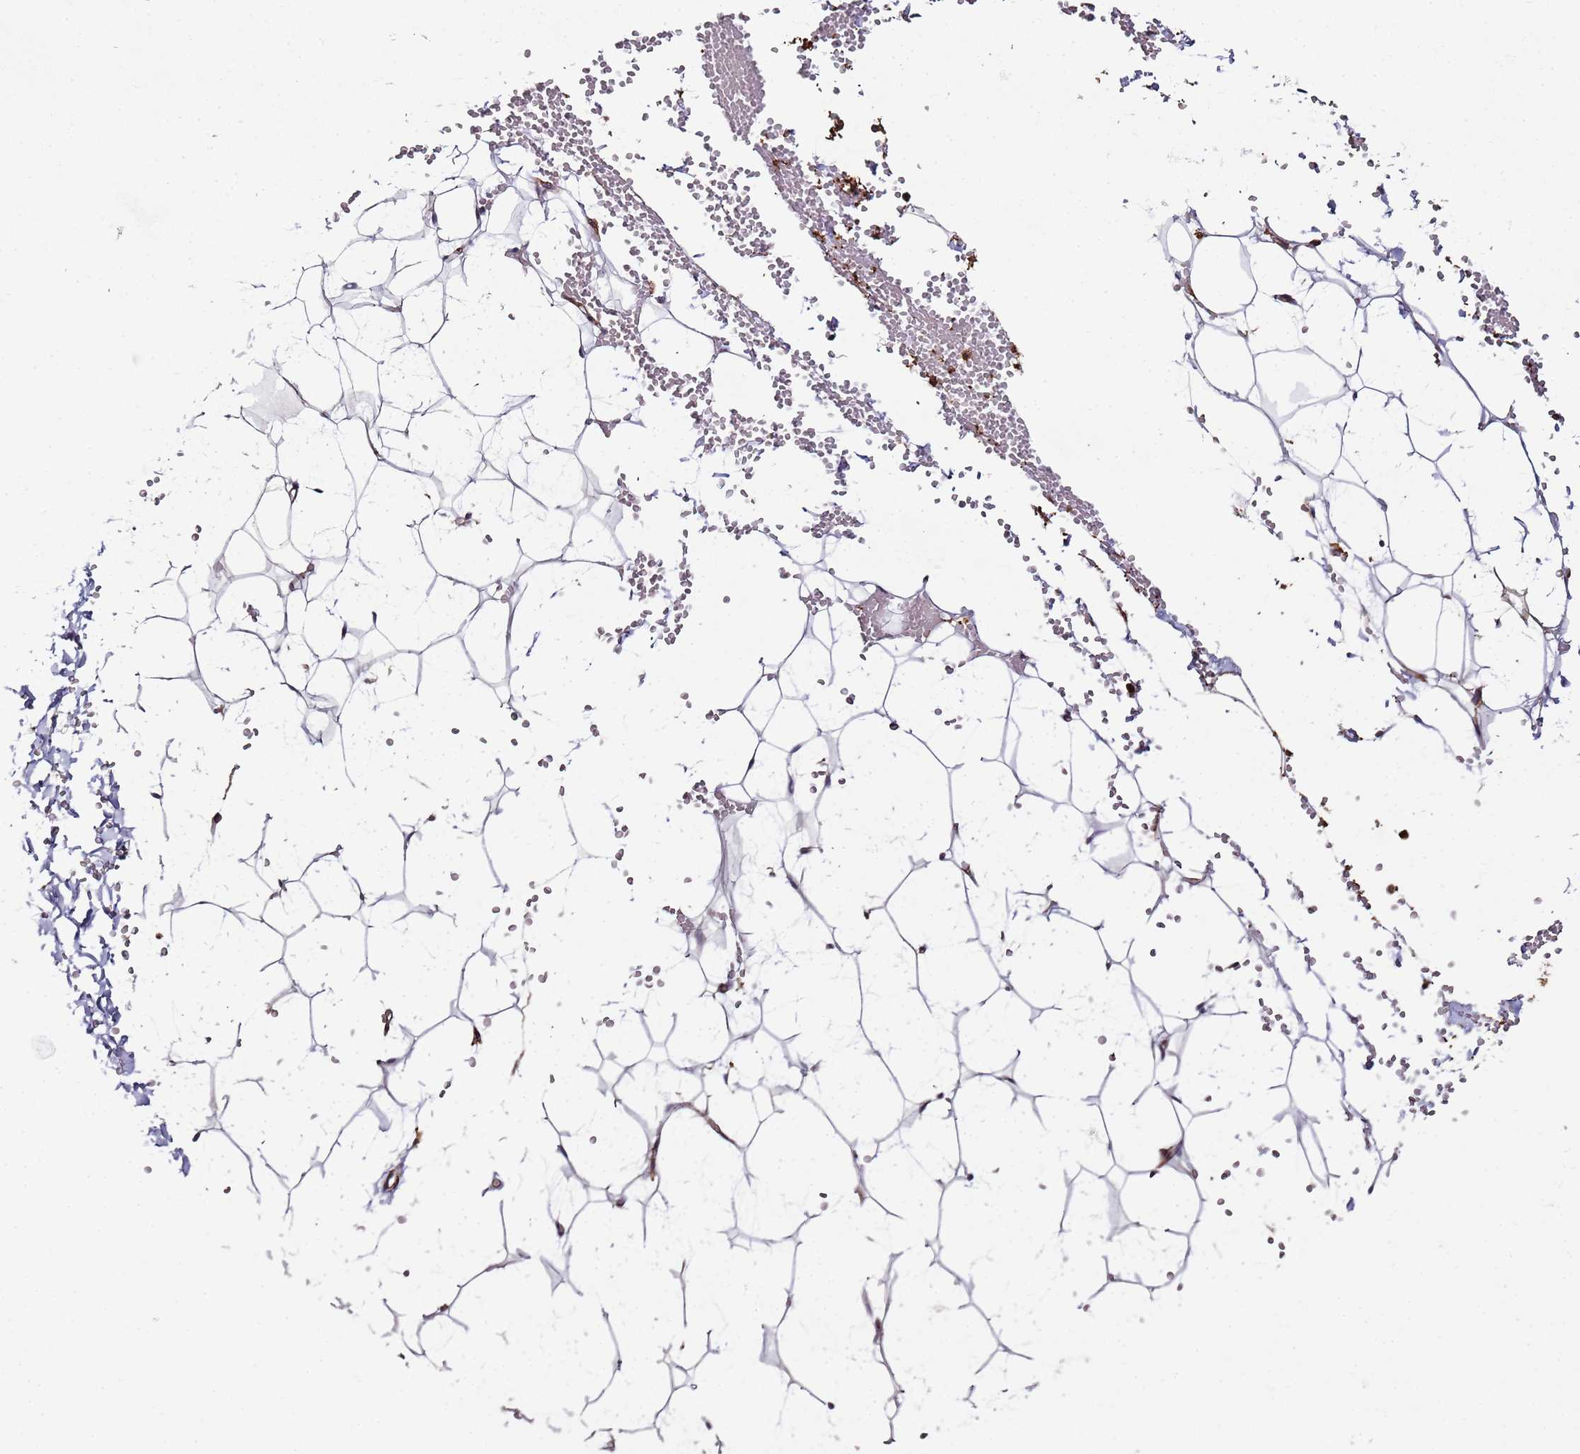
{"staining": {"intensity": "weak", "quantity": ">75%", "location": "cytoplasmic/membranous"}, "tissue": "adipose tissue", "cell_type": "Adipocytes", "image_type": "normal", "snomed": [{"axis": "morphology", "description": "Normal tissue, NOS"}, {"axis": "topography", "description": "Breast"}], "caption": "Immunohistochemical staining of unremarkable human adipose tissue displays weak cytoplasmic/membranous protein staining in about >75% of adipocytes. (brown staining indicates protein expression, while blue staining denotes nuclei).", "gene": "CYP2U1", "patient": {"sex": "female", "age": 23}}